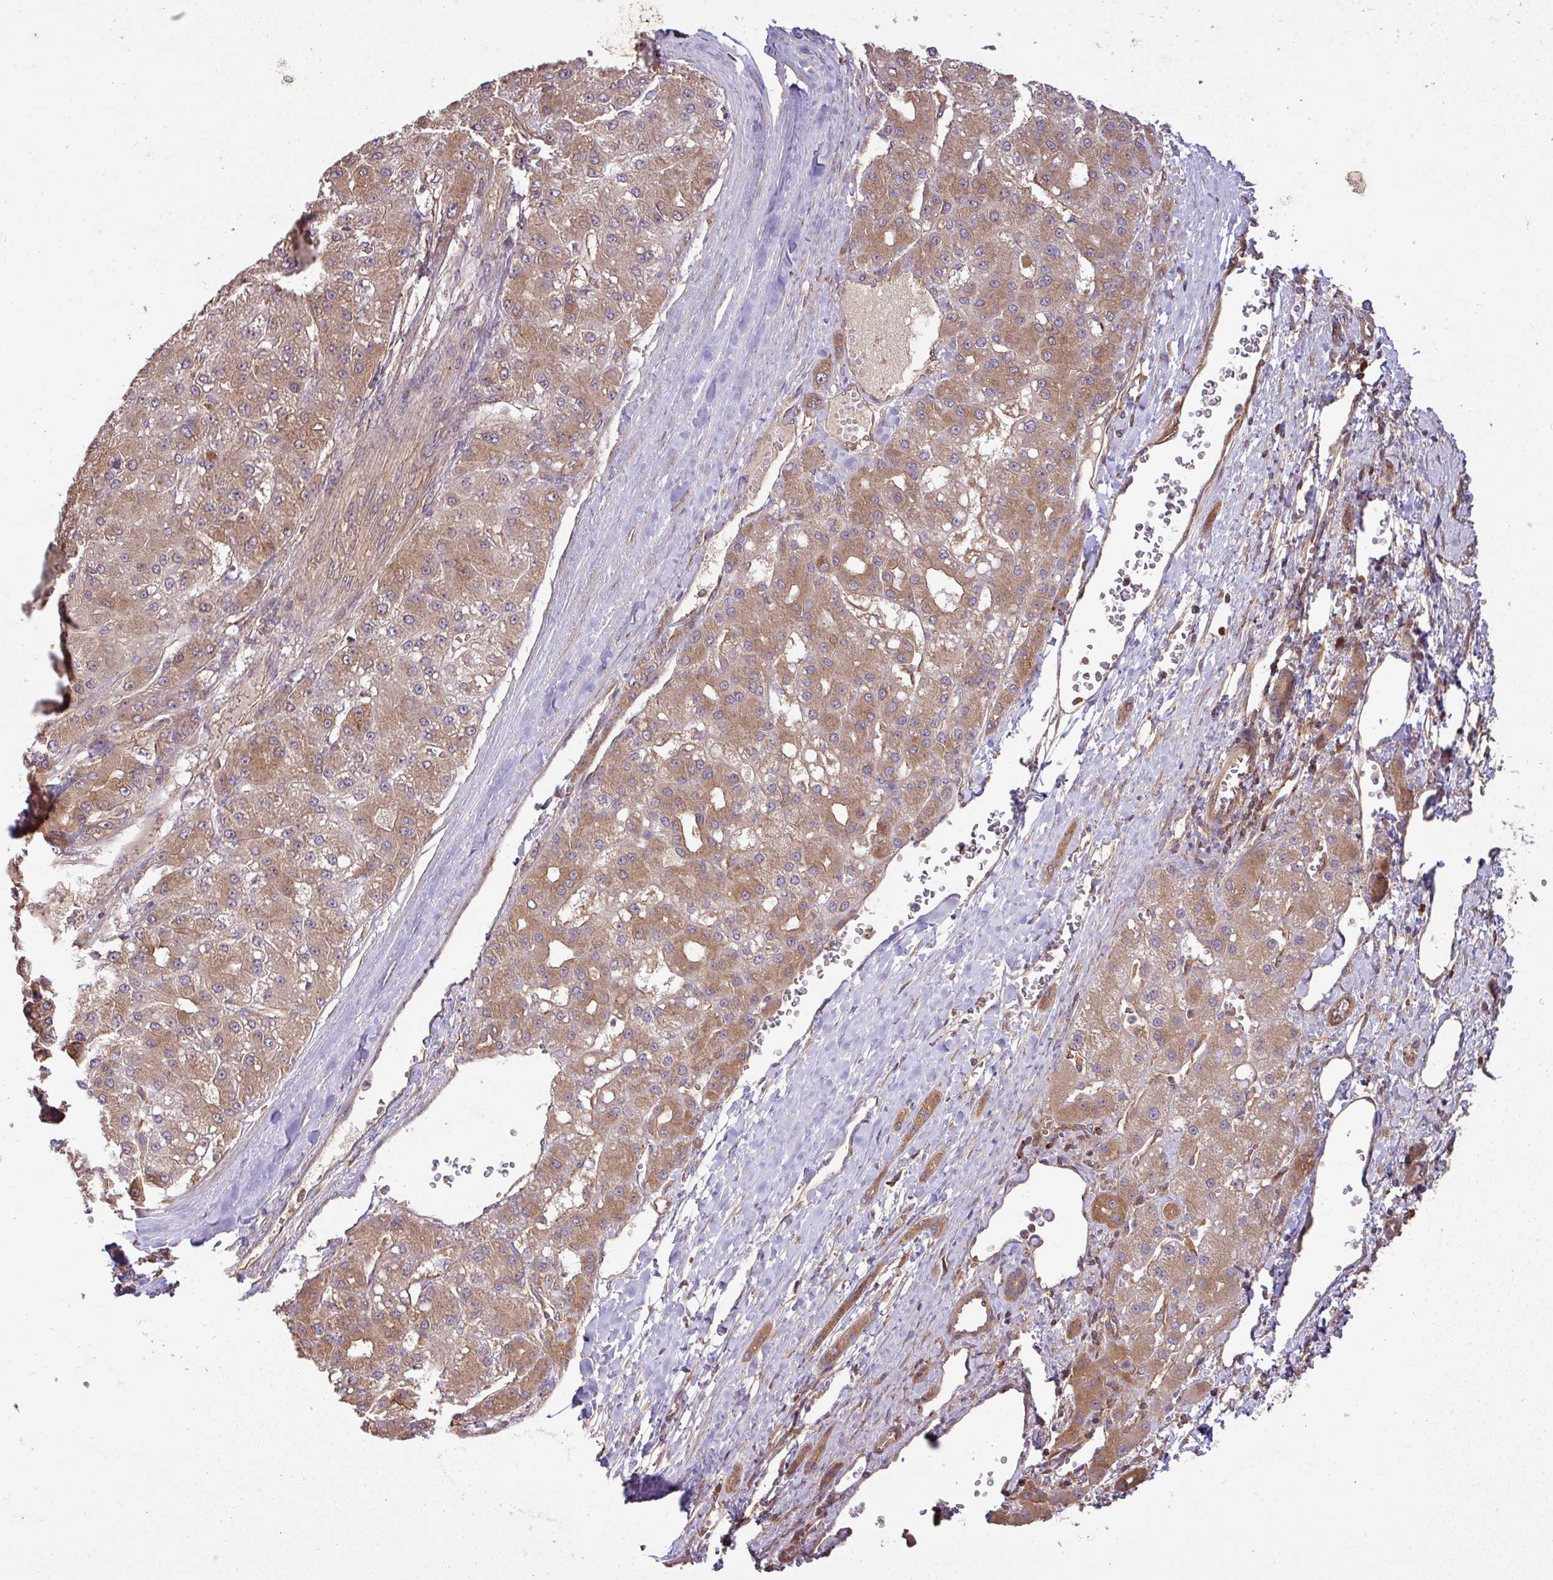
{"staining": {"intensity": "moderate", "quantity": ">75%", "location": "cytoplasmic/membranous"}, "tissue": "liver cancer", "cell_type": "Tumor cells", "image_type": "cancer", "snomed": [{"axis": "morphology", "description": "Carcinoma, Hepatocellular, NOS"}, {"axis": "topography", "description": "Liver"}], "caption": "IHC (DAB) staining of human hepatocellular carcinoma (liver) demonstrates moderate cytoplasmic/membranous protein expression in about >75% of tumor cells.", "gene": "GSPT1", "patient": {"sex": "male", "age": 67}}